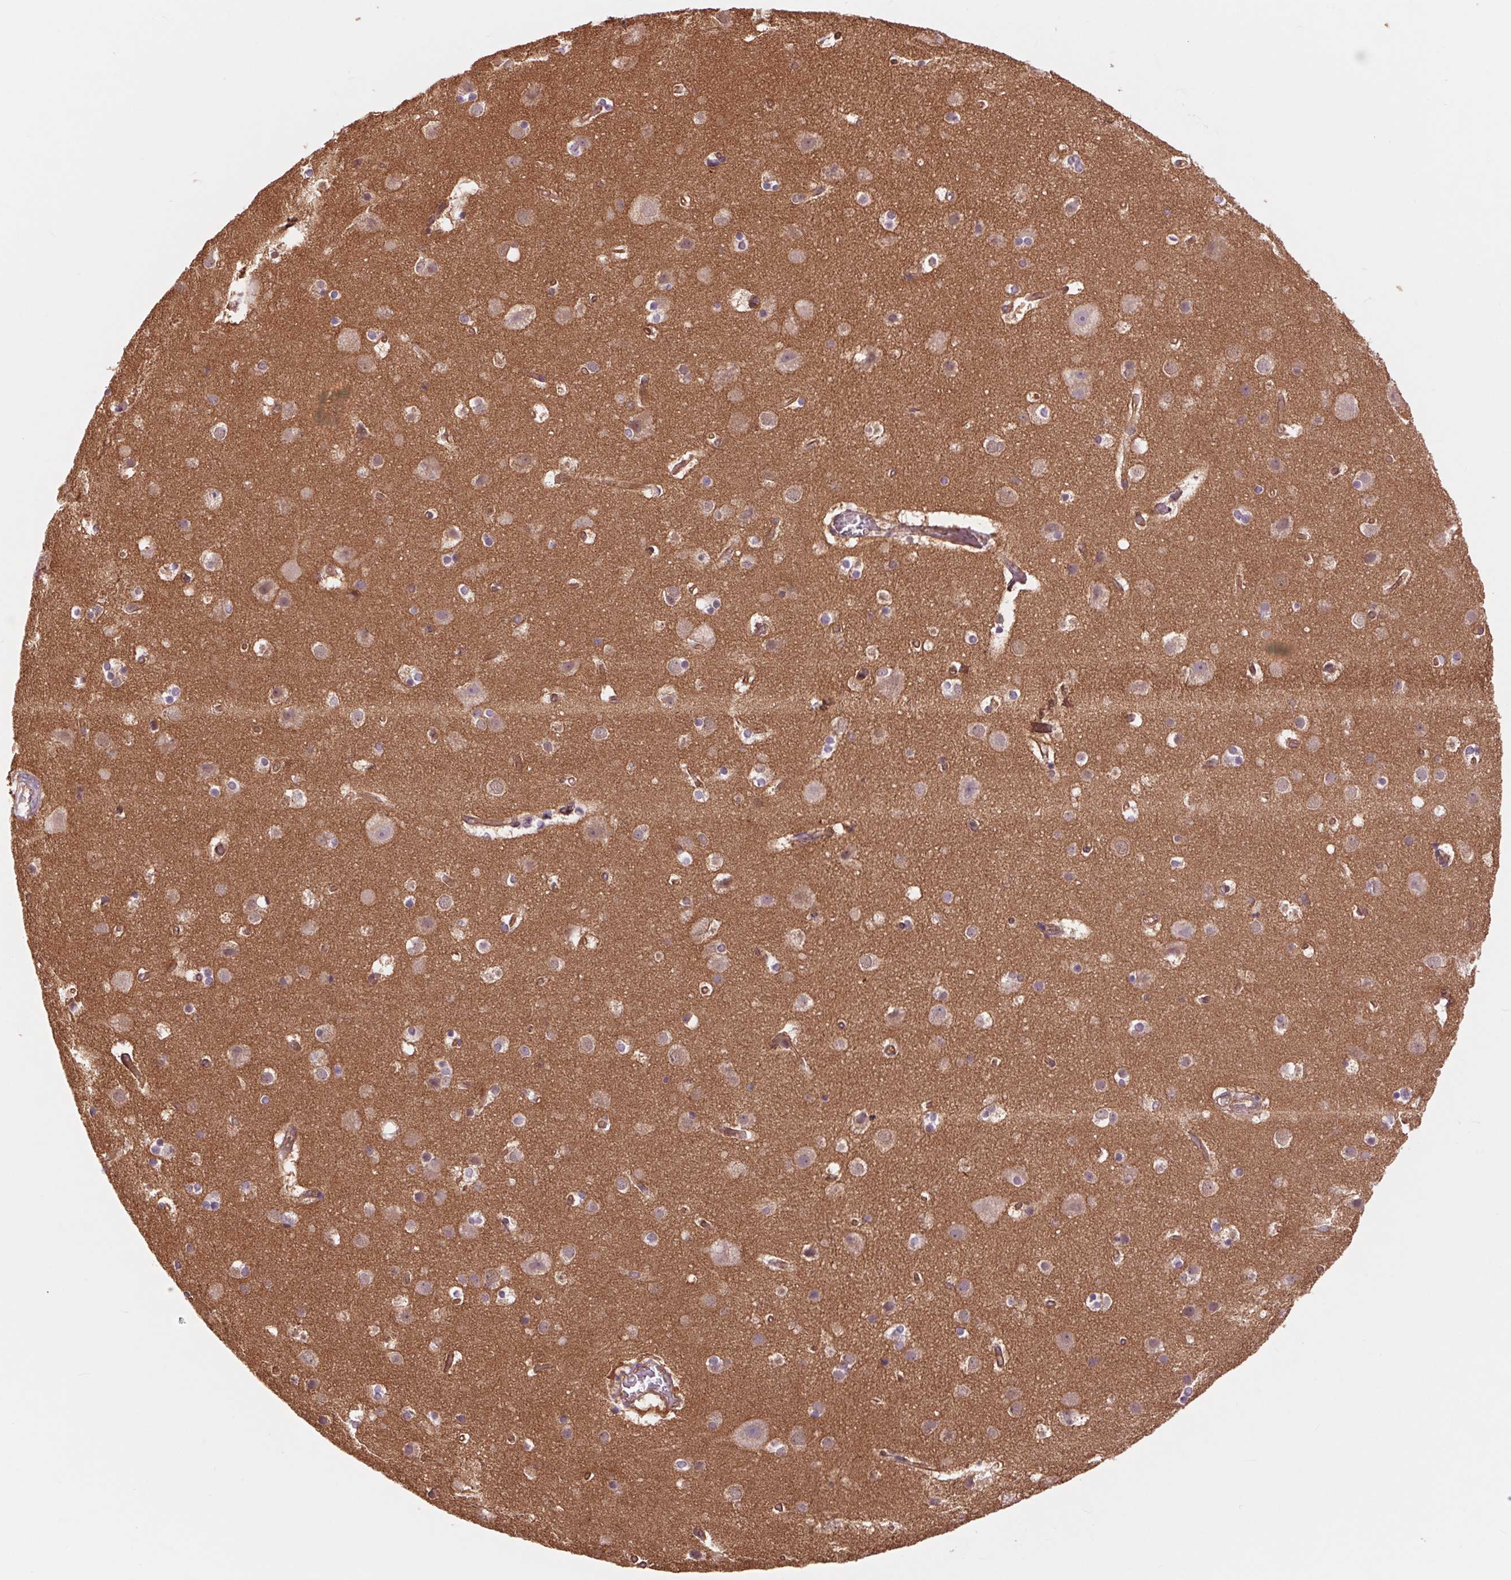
{"staining": {"intensity": "moderate", "quantity": "25%-75%", "location": "cytoplasmic/membranous"}, "tissue": "cerebral cortex", "cell_type": "Endothelial cells", "image_type": "normal", "snomed": [{"axis": "morphology", "description": "Normal tissue, NOS"}, {"axis": "topography", "description": "Cerebral cortex"}], "caption": "Immunohistochemical staining of benign human cerebral cortex displays 25%-75% levels of moderate cytoplasmic/membranous protein expression in about 25%-75% of endothelial cells.", "gene": "SH3RF2", "patient": {"sex": "female", "age": 52}}